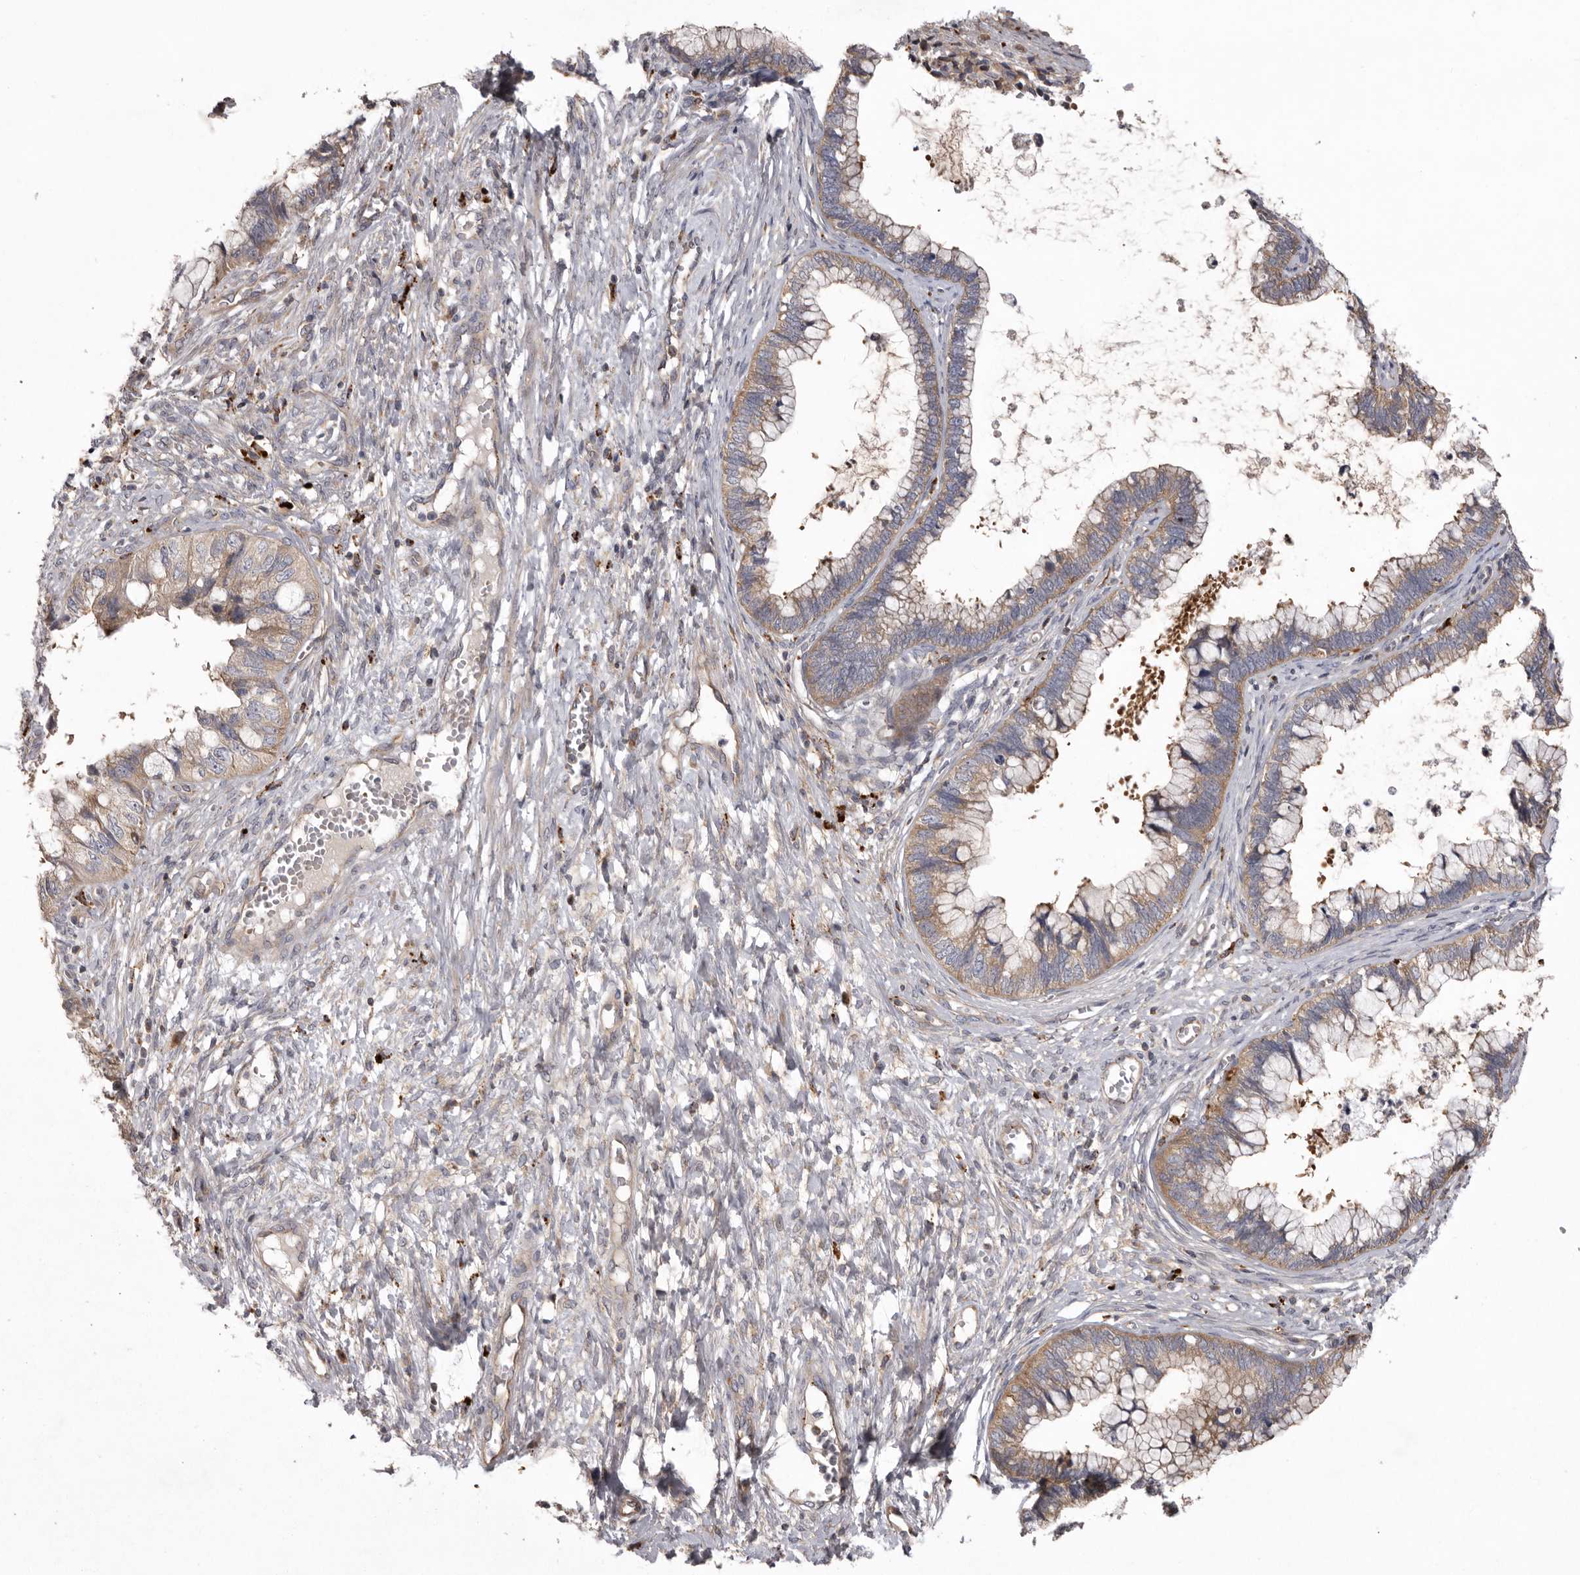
{"staining": {"intensity": "weak", "quantity": ">75%", "location": "cytoplasmic/membranous"}, "tissue": "cervical cancer", "cell_type": "Tumor cells", "image_type": "cancer", "snomed": [{"axis": "morphology", "description": "Adenocarcinoma, NOS"}, {"axis": "topography", "description": "Cervix"}], "caption": "The micrograph shows immunohistochemical staining of cervical adenocarcinoma. There is weak cytoplasmic/membranous expression is present in about >75% of tumor cells. Nuclei are stained in blue.", "gene": "WDR47", "patient": {"sex": "female", "age": 44}}